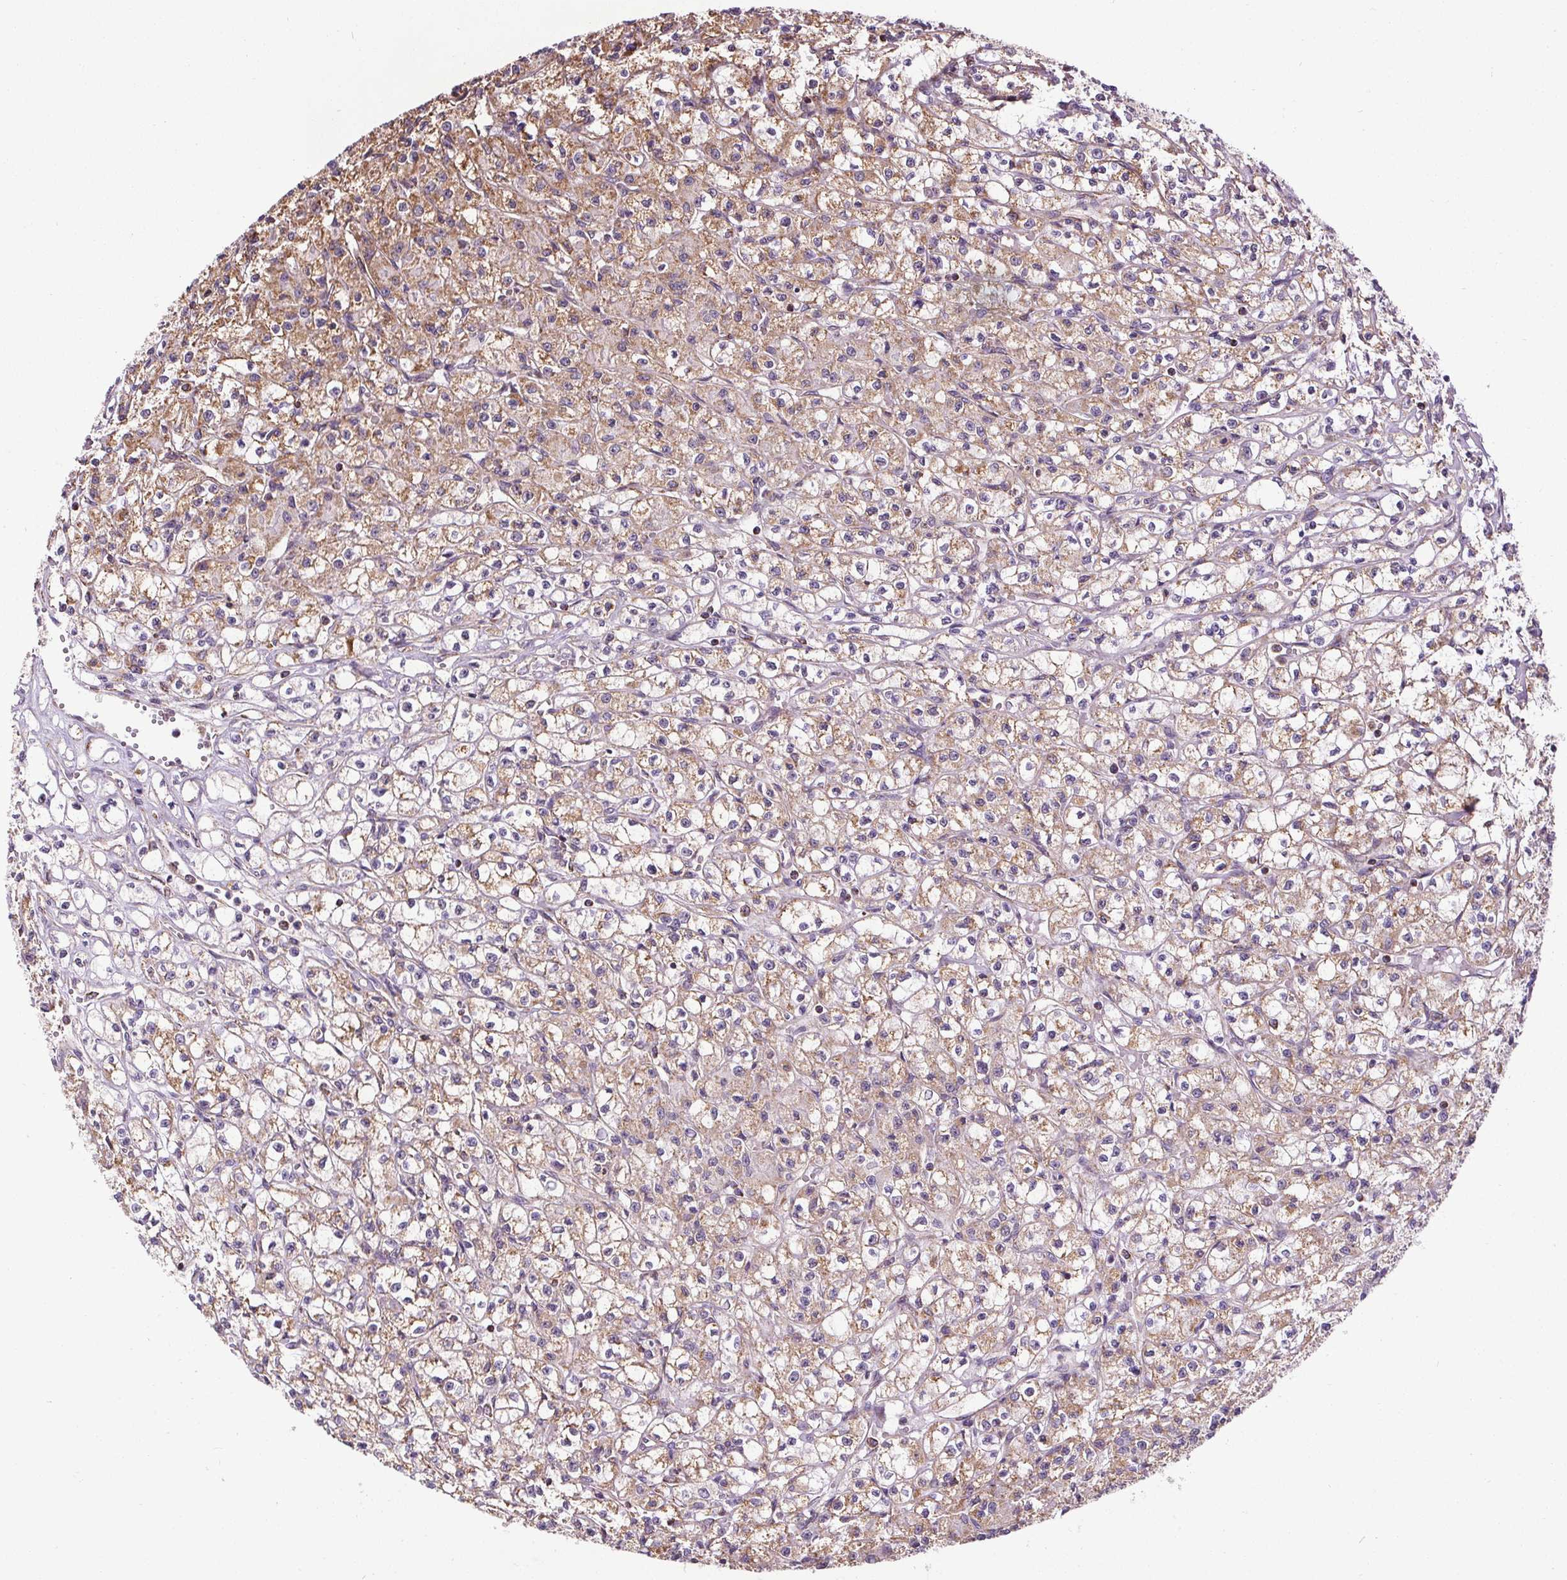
{"staining": {"intensity": "moderate", "quantity": "<25%", "location": "cytoplasmic/membranous"}, "tissue": "renal cancer", "cell_type": "Tumor cells", "image_type": "cancer", "snomed": [{"axis": "morphology", "description": "Adenocarcinoma, NOS"}, {"axis": "topography", "description": "Kidney"}], "caption": "Renal cancer was stained to show a protein in brown. There is low levels of moderate cytoplasmic/membranous expression in about <25% of tumor cells.", "gene": "ZNF548", "patient": {"sex": "female", "age": 70}}